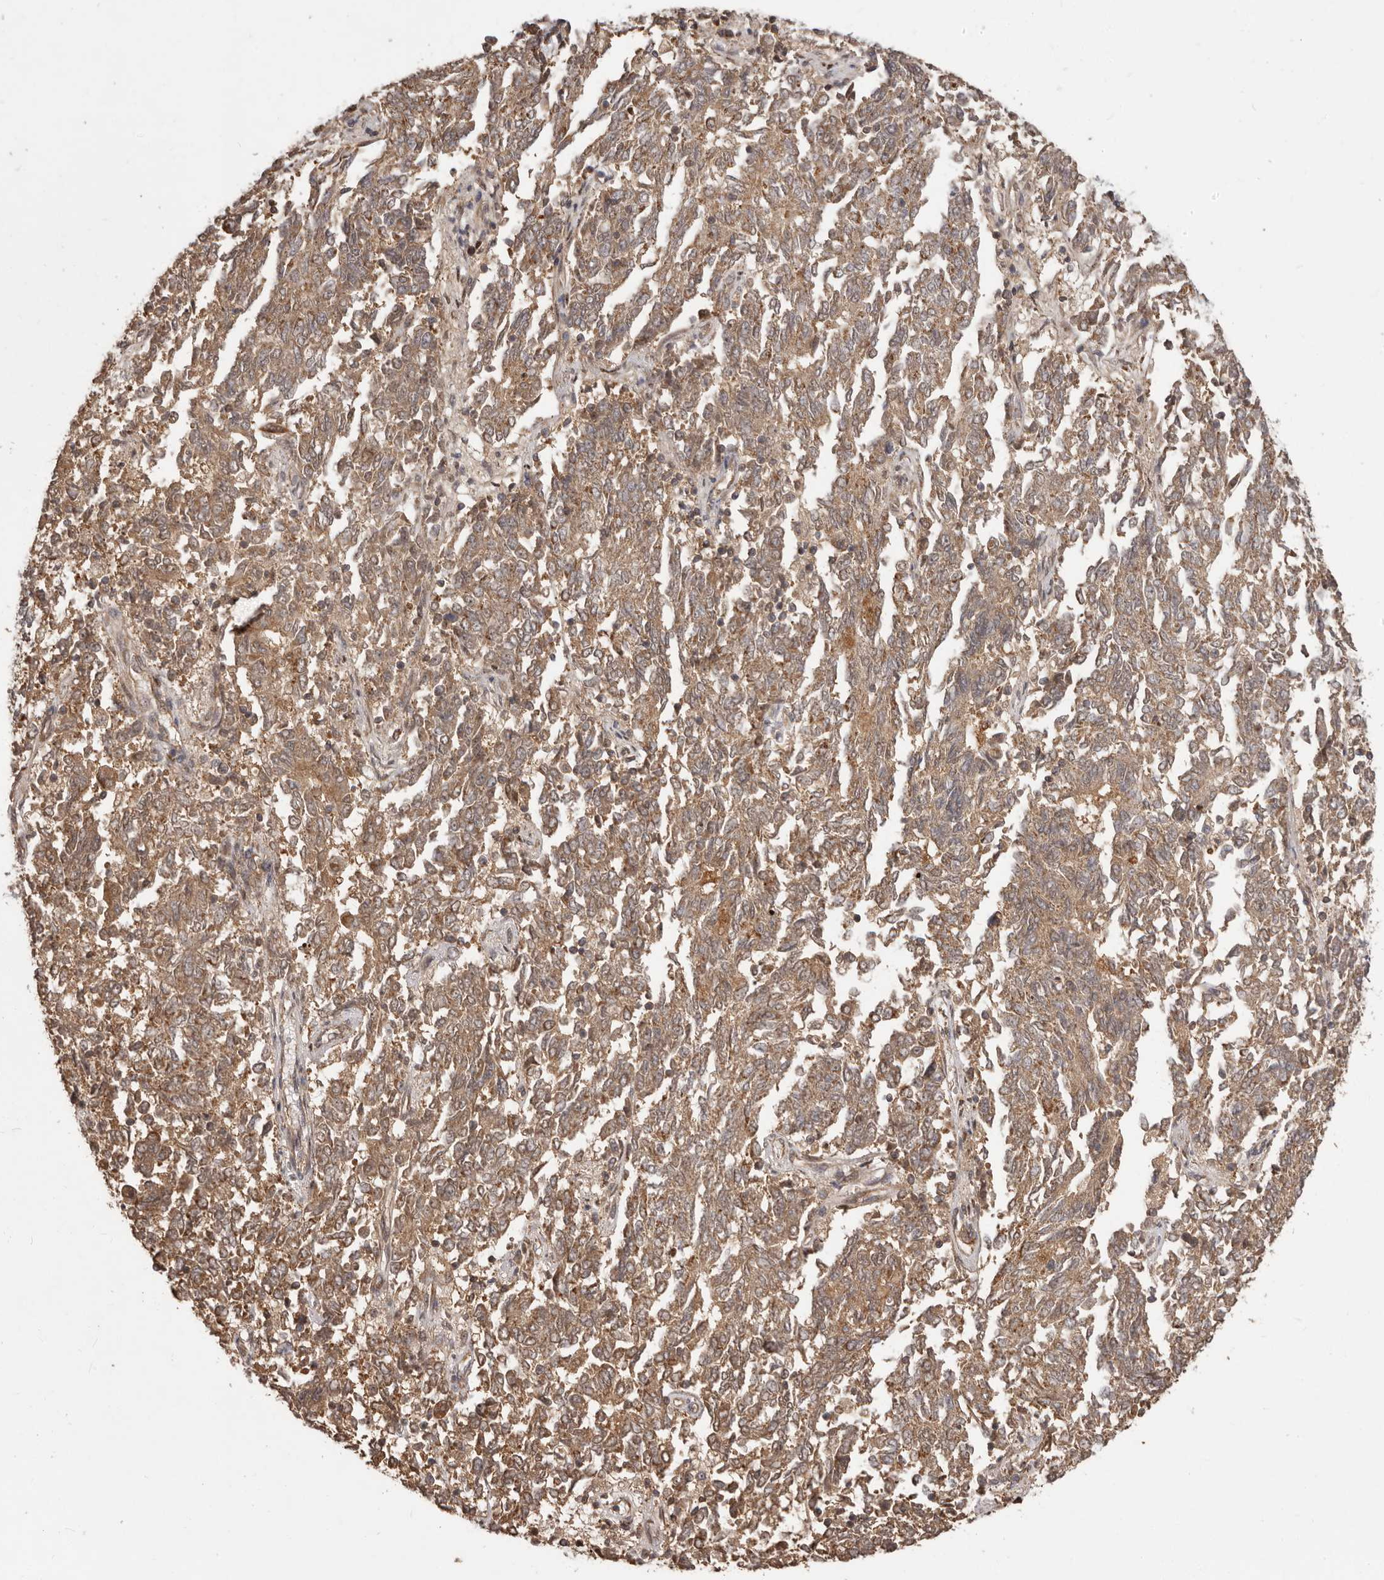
{"staining": {"intensity": "moderate", "quantity": ">75%", "location": "cytoplasmic/membranous"}, "tissue": "endometrial cancer", "cell_type": "Tumor cells", "image_type": "cancer", "snomed": [{"axis": "morphology", "description": "Adenocarcinoma, NOS"}, {"axis": "topography", "description": "Endometrium"}], "caption": "Immunohistochemistry image of neoplastic tissue: endometrial adenocarcinoma stained using IHC exhibits medium levels of moderate protein expression localized specifically in the cytoplasmic/membranous of tumor cells, appearing as a cytoplasmic/membranous brown color.", "gene": "MTO1", "patient": {"sex": "female", "age": 80}}